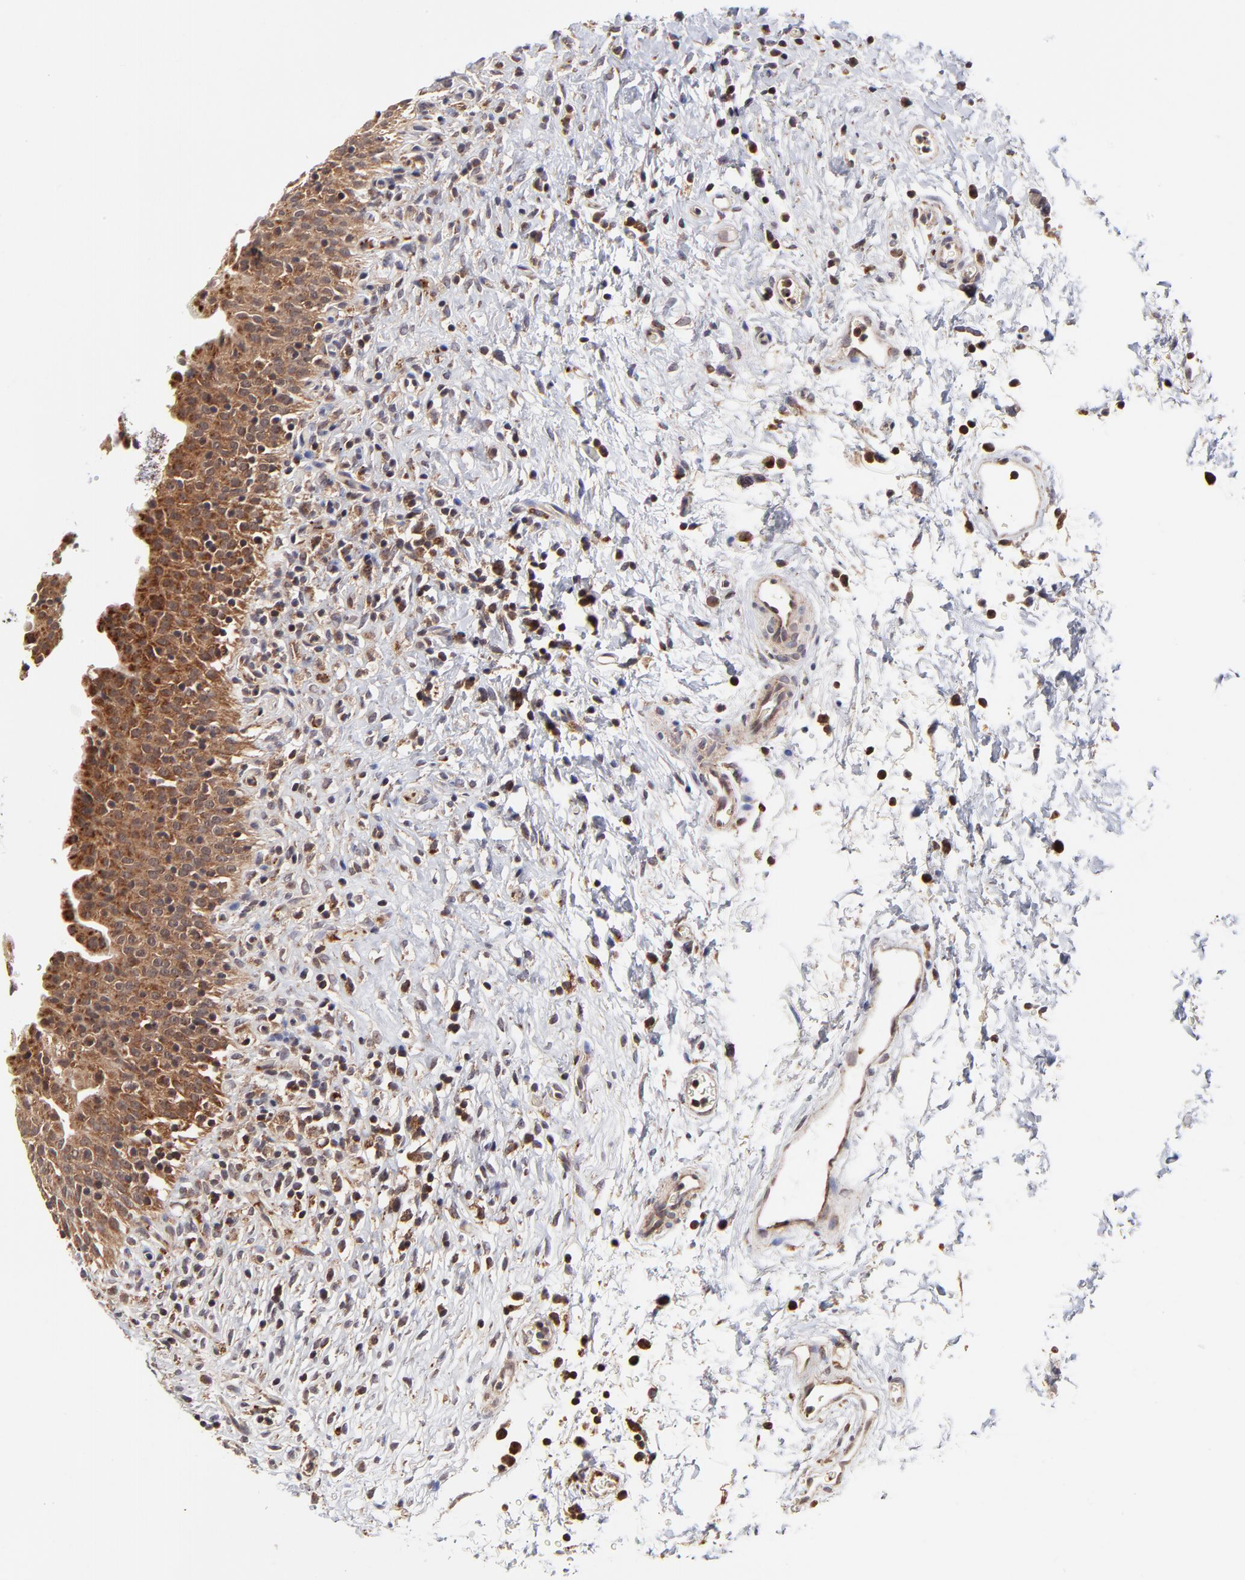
{"staining": {"intensity": "moderate", "quantity": ">75%", "location": "cytoplasmic/membranous"}, "tissue": "urinary bladder", "cell_type": "Urothelial cells", "image_type": "normal", "snomed": [{"axis": "morphology", "description": "Normal tissue, NOS"}, {"axis": "topography", "description": "Urinary bladder"}], "caption": "Immunohistochemistry (IHC) (DAB (3,3'-diaminobenzidine)) staining of unremarkable urinary bladder reveals moderate cytoplasmic/membranous protein positivity in approximately >75% of urothelial cells.", "gene": "MAP2K7", "patient": {"sex": "male", "age": 51}}